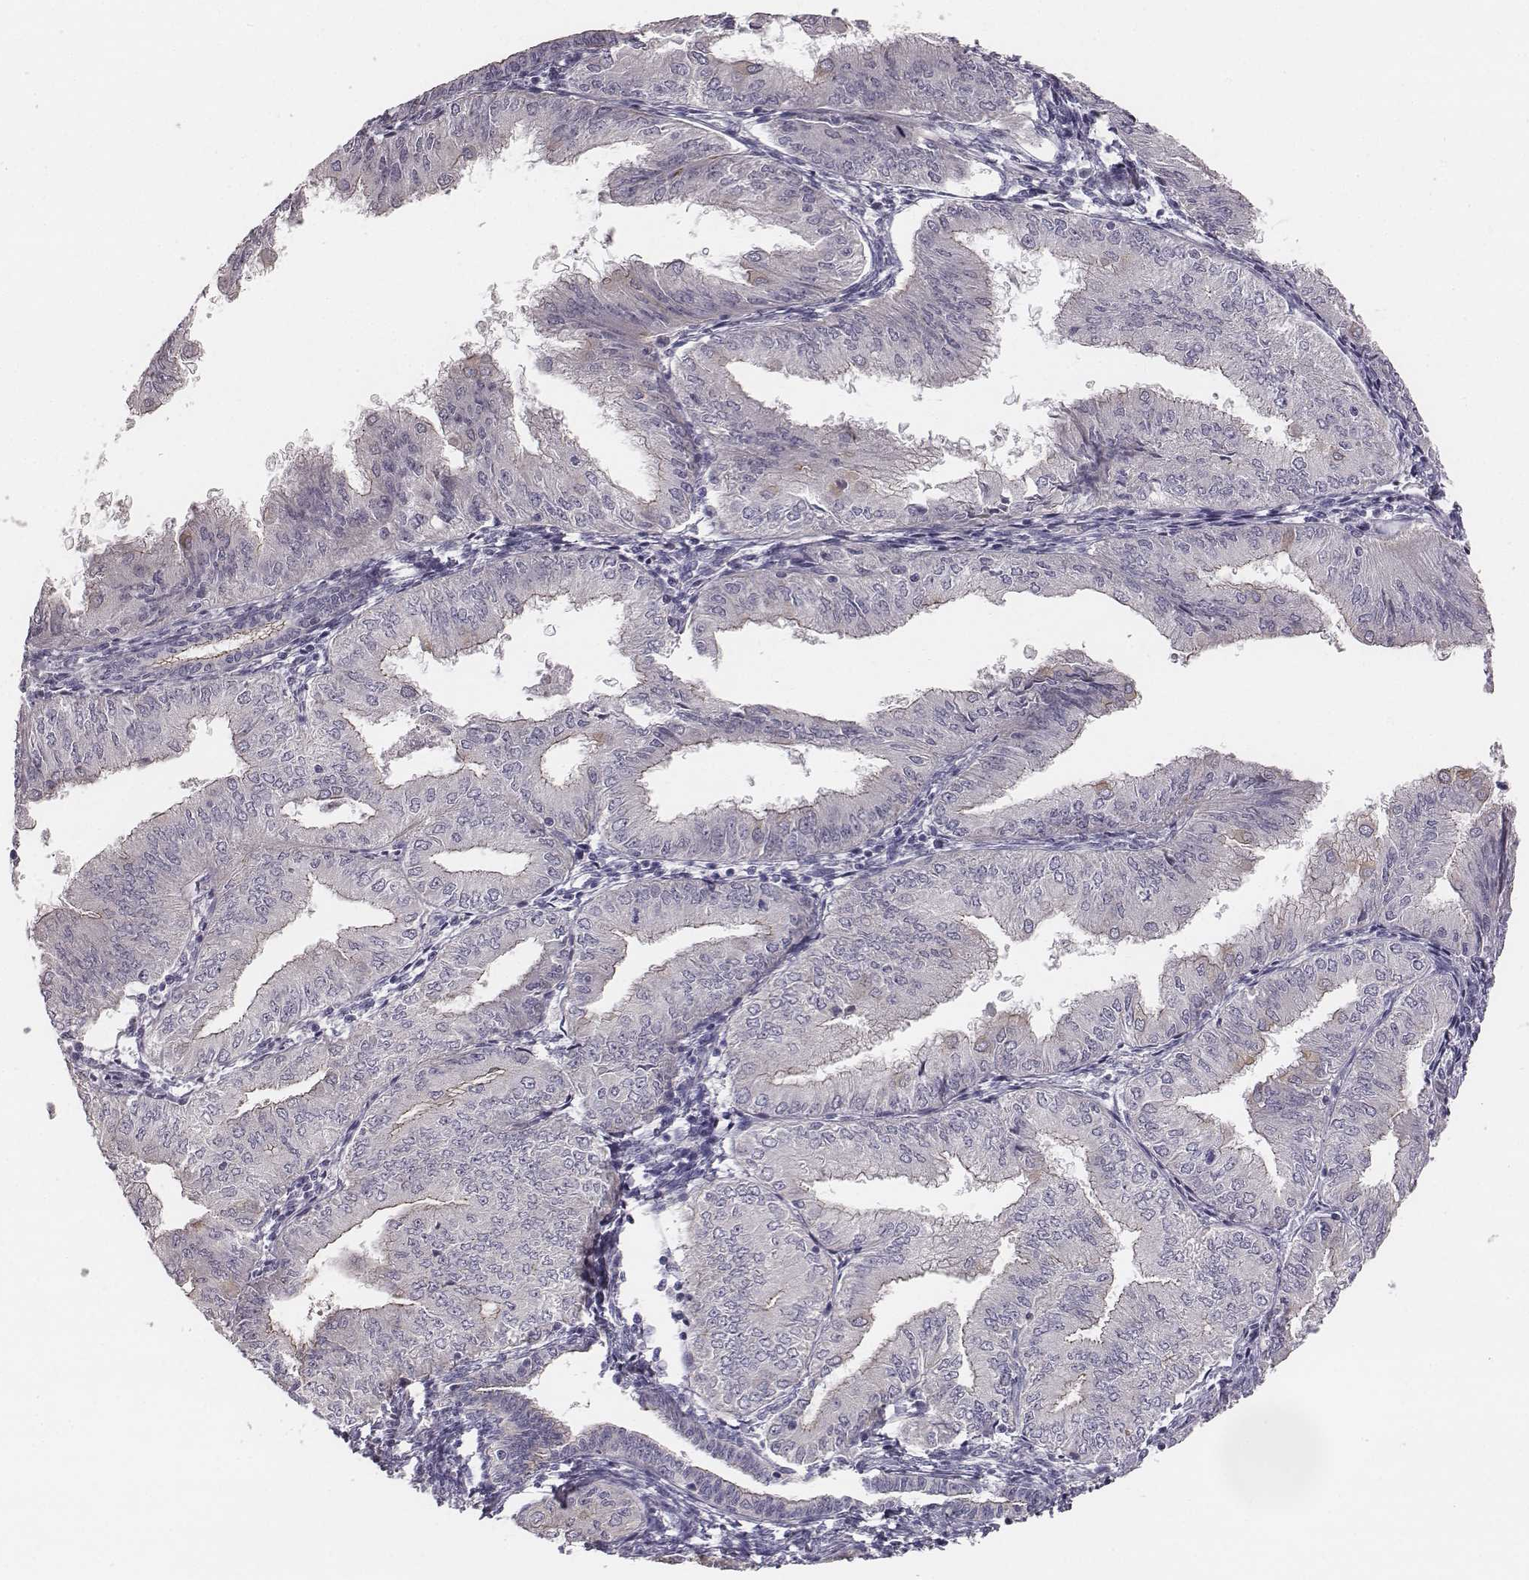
{"staining": {"intensity": "negative", "quantity": "none", "location": "none"}, "tissue": "endometrial cancer", "cell_type": "Tumor cells", "image_type": "cancer", "snomed": [{"axis": "morphology", "description": "Adenocarcinoma, NOS"}, {"axis": "topography", "description": "Endometrium"}], "caption": "Immunohistochemistry (IHC) of endometrial cancer demonstrates no positivity in tumor cells.", "gene": "PRKCZ", "patient": {"sex": "female", "age": 53}}